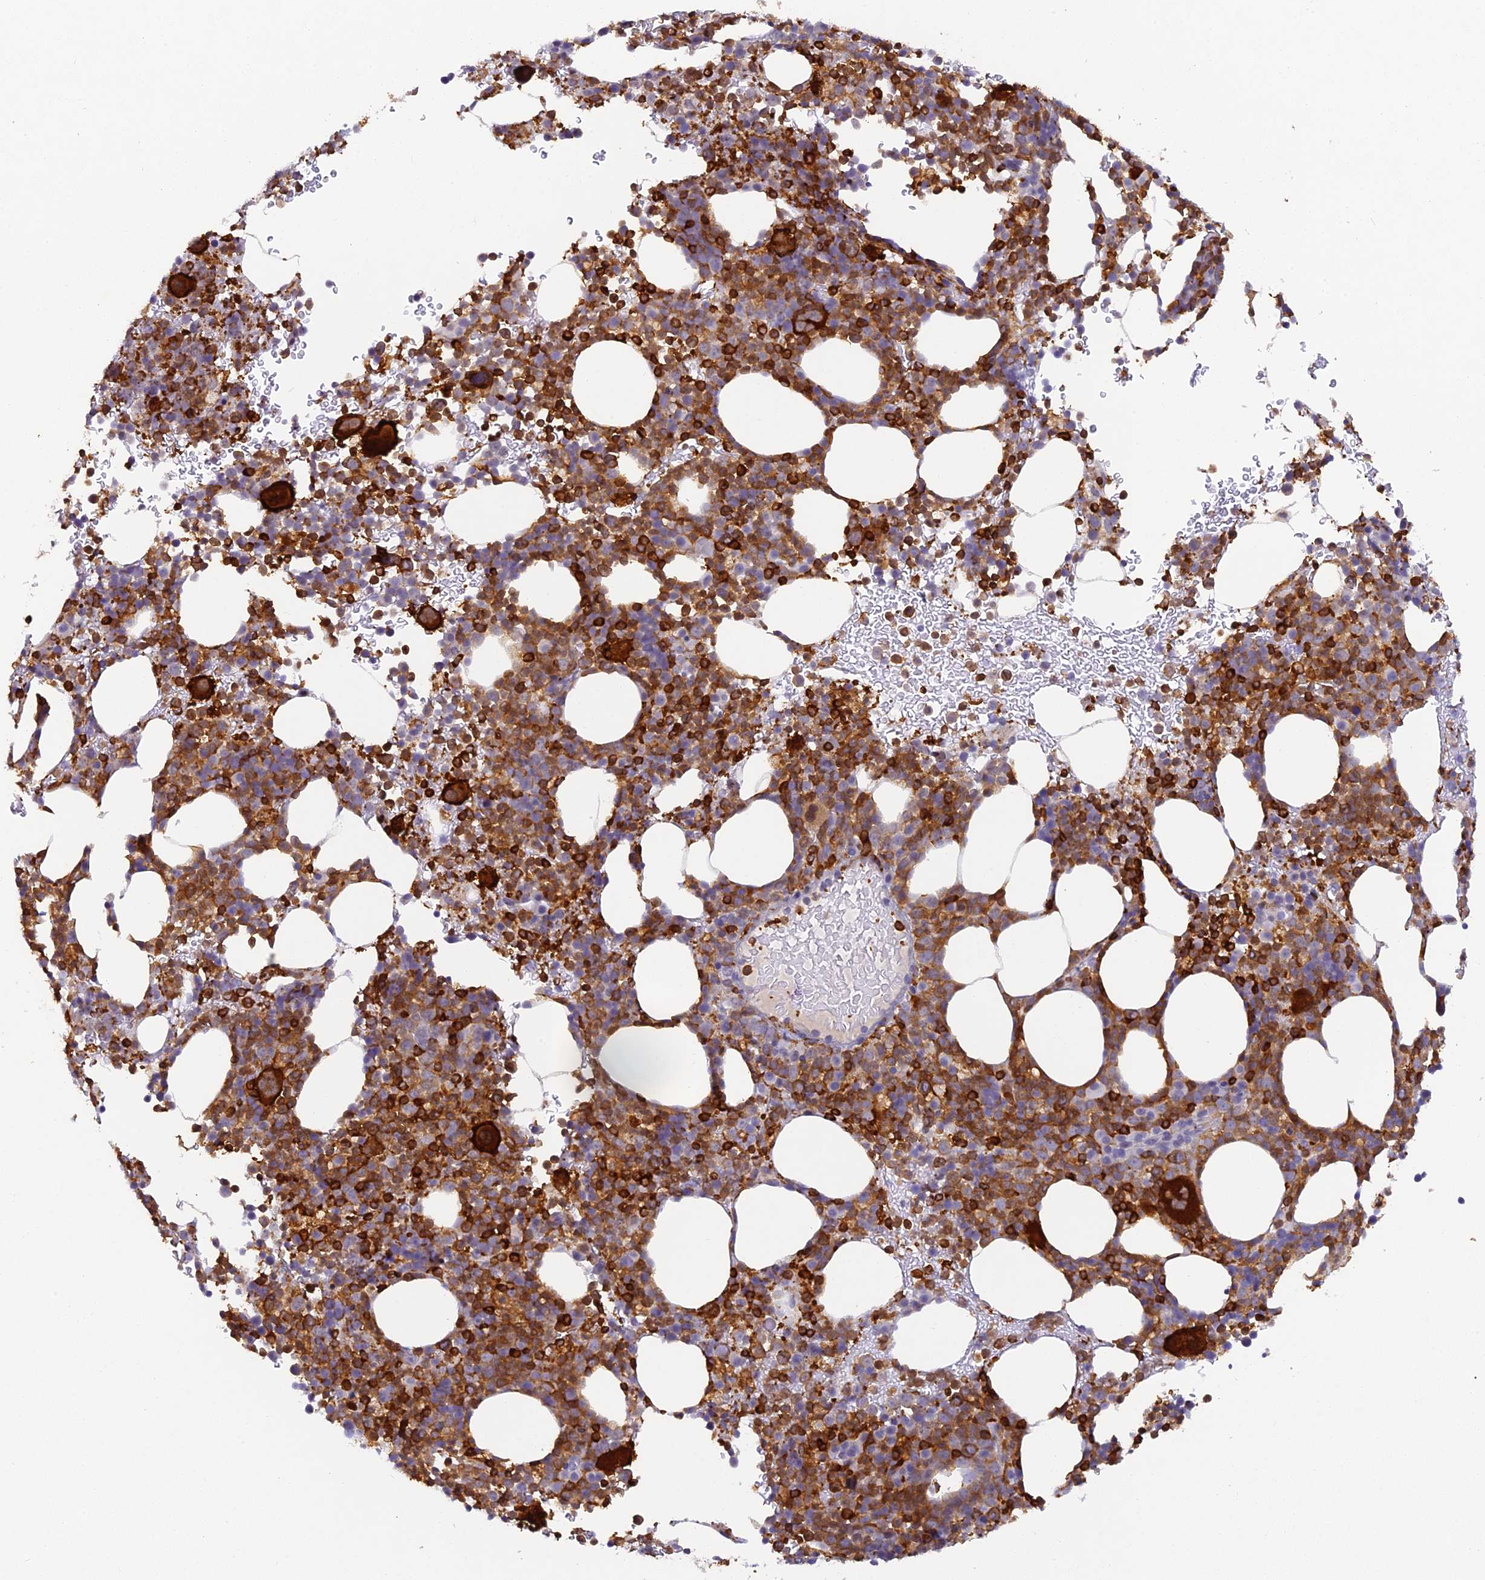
{"staining": {"intensity": "strong", "quantity": "25%-75%", "location": "cytoplasmic/membranous"}, "tissue": "bone marrow", "cell_type": "Hematopoietic cells", "image_type": "normal", "snomed": [{"axis": "morphology", "description": "Normal tissue, NOS"}, {"axis": "topography", "description": "Bone marrow"}], "caption": "This photomicrograph shows benign bone marrow stained with immunohistochemistry to label a protein in brown. The cytoplasmic/membranous of hematopoietic cells show strong positivity for the protein. Nuclei are counter-stained blue.", "gene": "FYB1", "patient": {"sex": "female", "age": 82}}